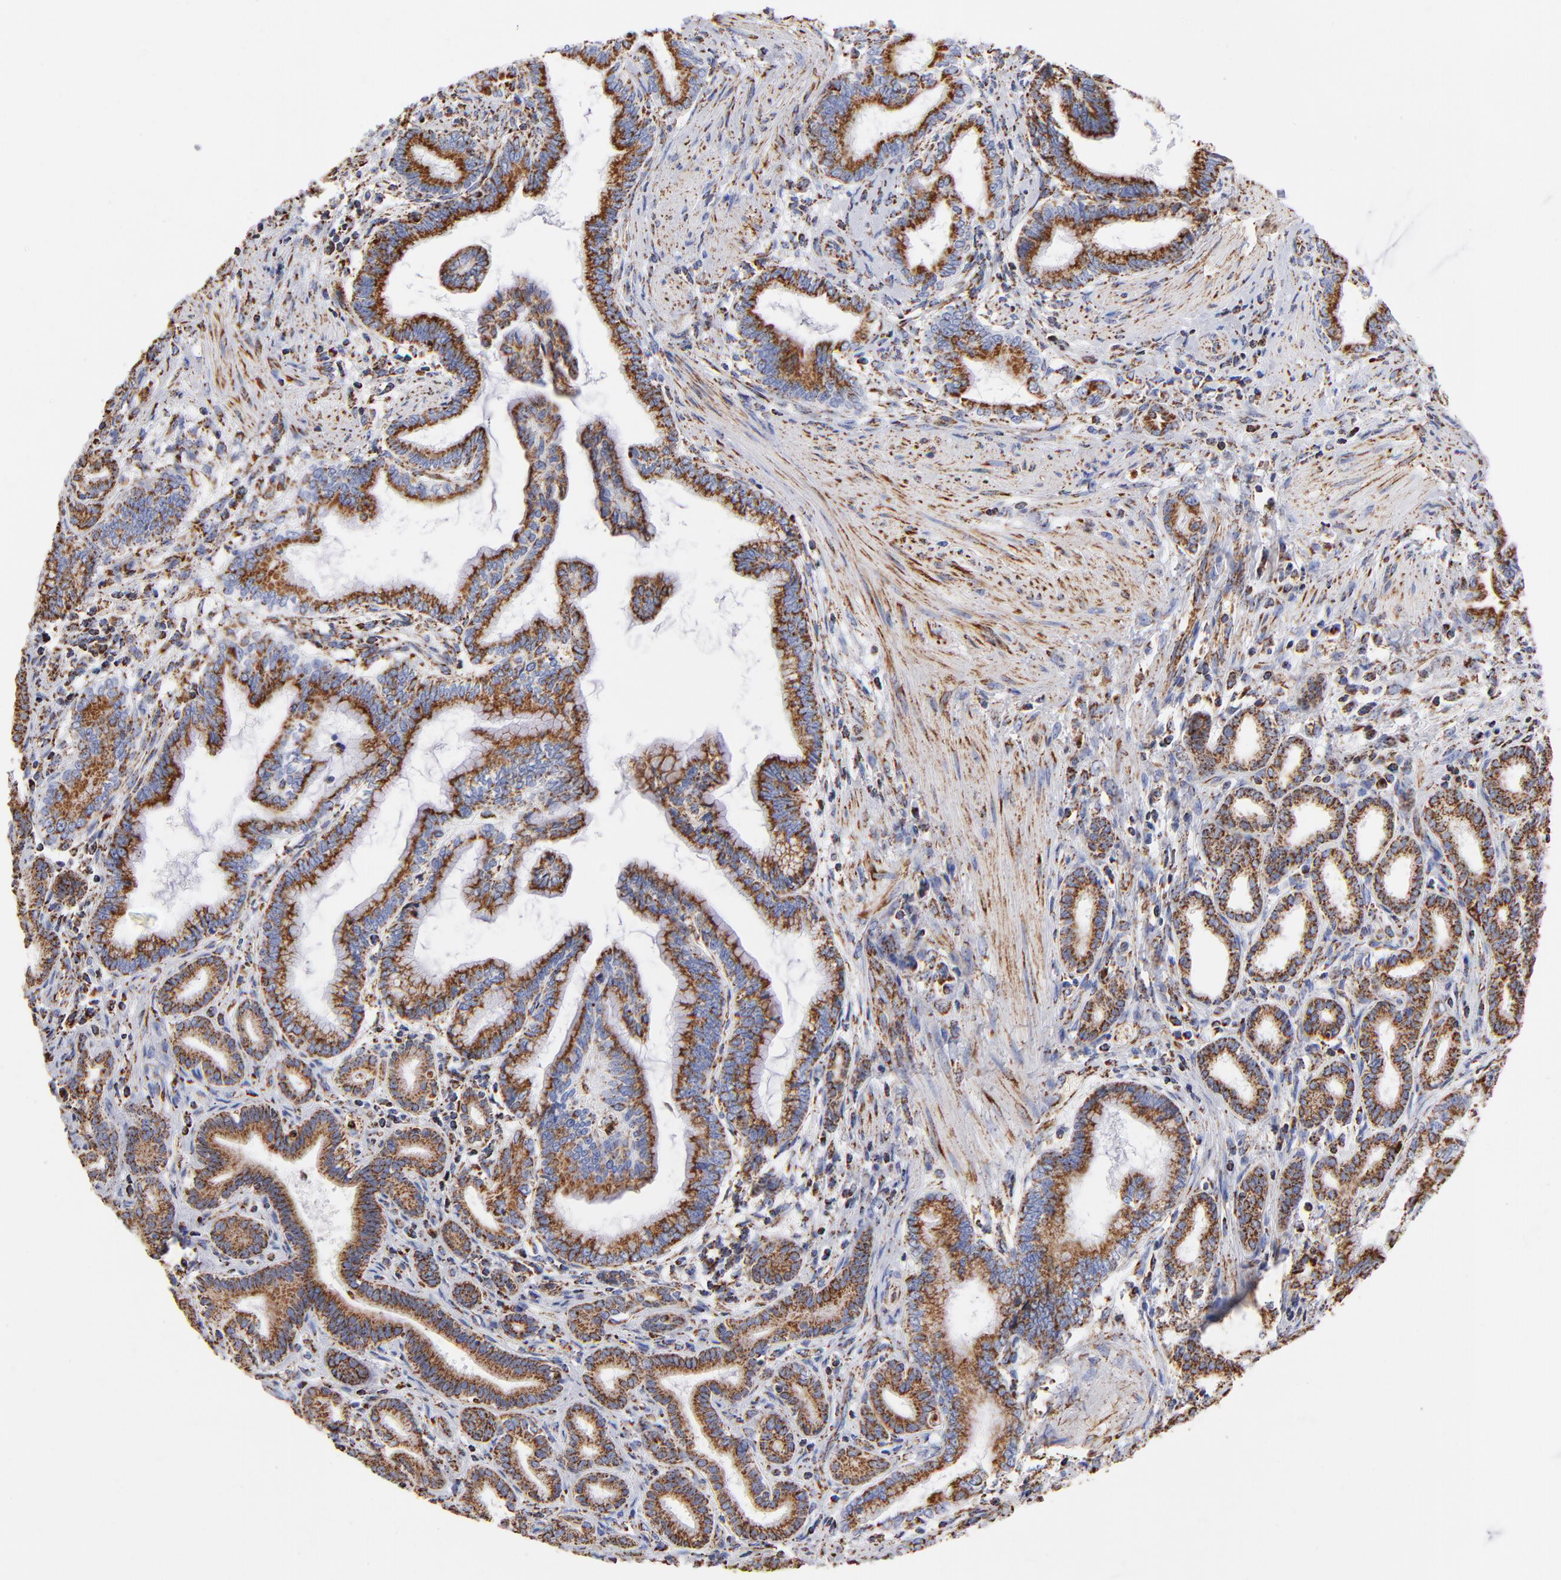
{"staining": {"intensity": "strong", "quantity": ">75%", "location": "cytoplasmic/membranous"}, "tissue": "pancreatic cancer", "cell_type": "Tumor cells", "image_type": "cancer", "snomed": [{"axis": "morphology", "description": "Adenocarcinoma, NOS"}, {"axis": "topography", "description": "Pancreas"}], "caption": "Pancreatic cancer (adenocarcinoma) was stained to show a protein in brown. There is high levels of strong cytoplasmic/membranous expression in approximately >75% of tumor cells.", "gene": "PHB1", "patient": {"sex": "female", "age": 64}}